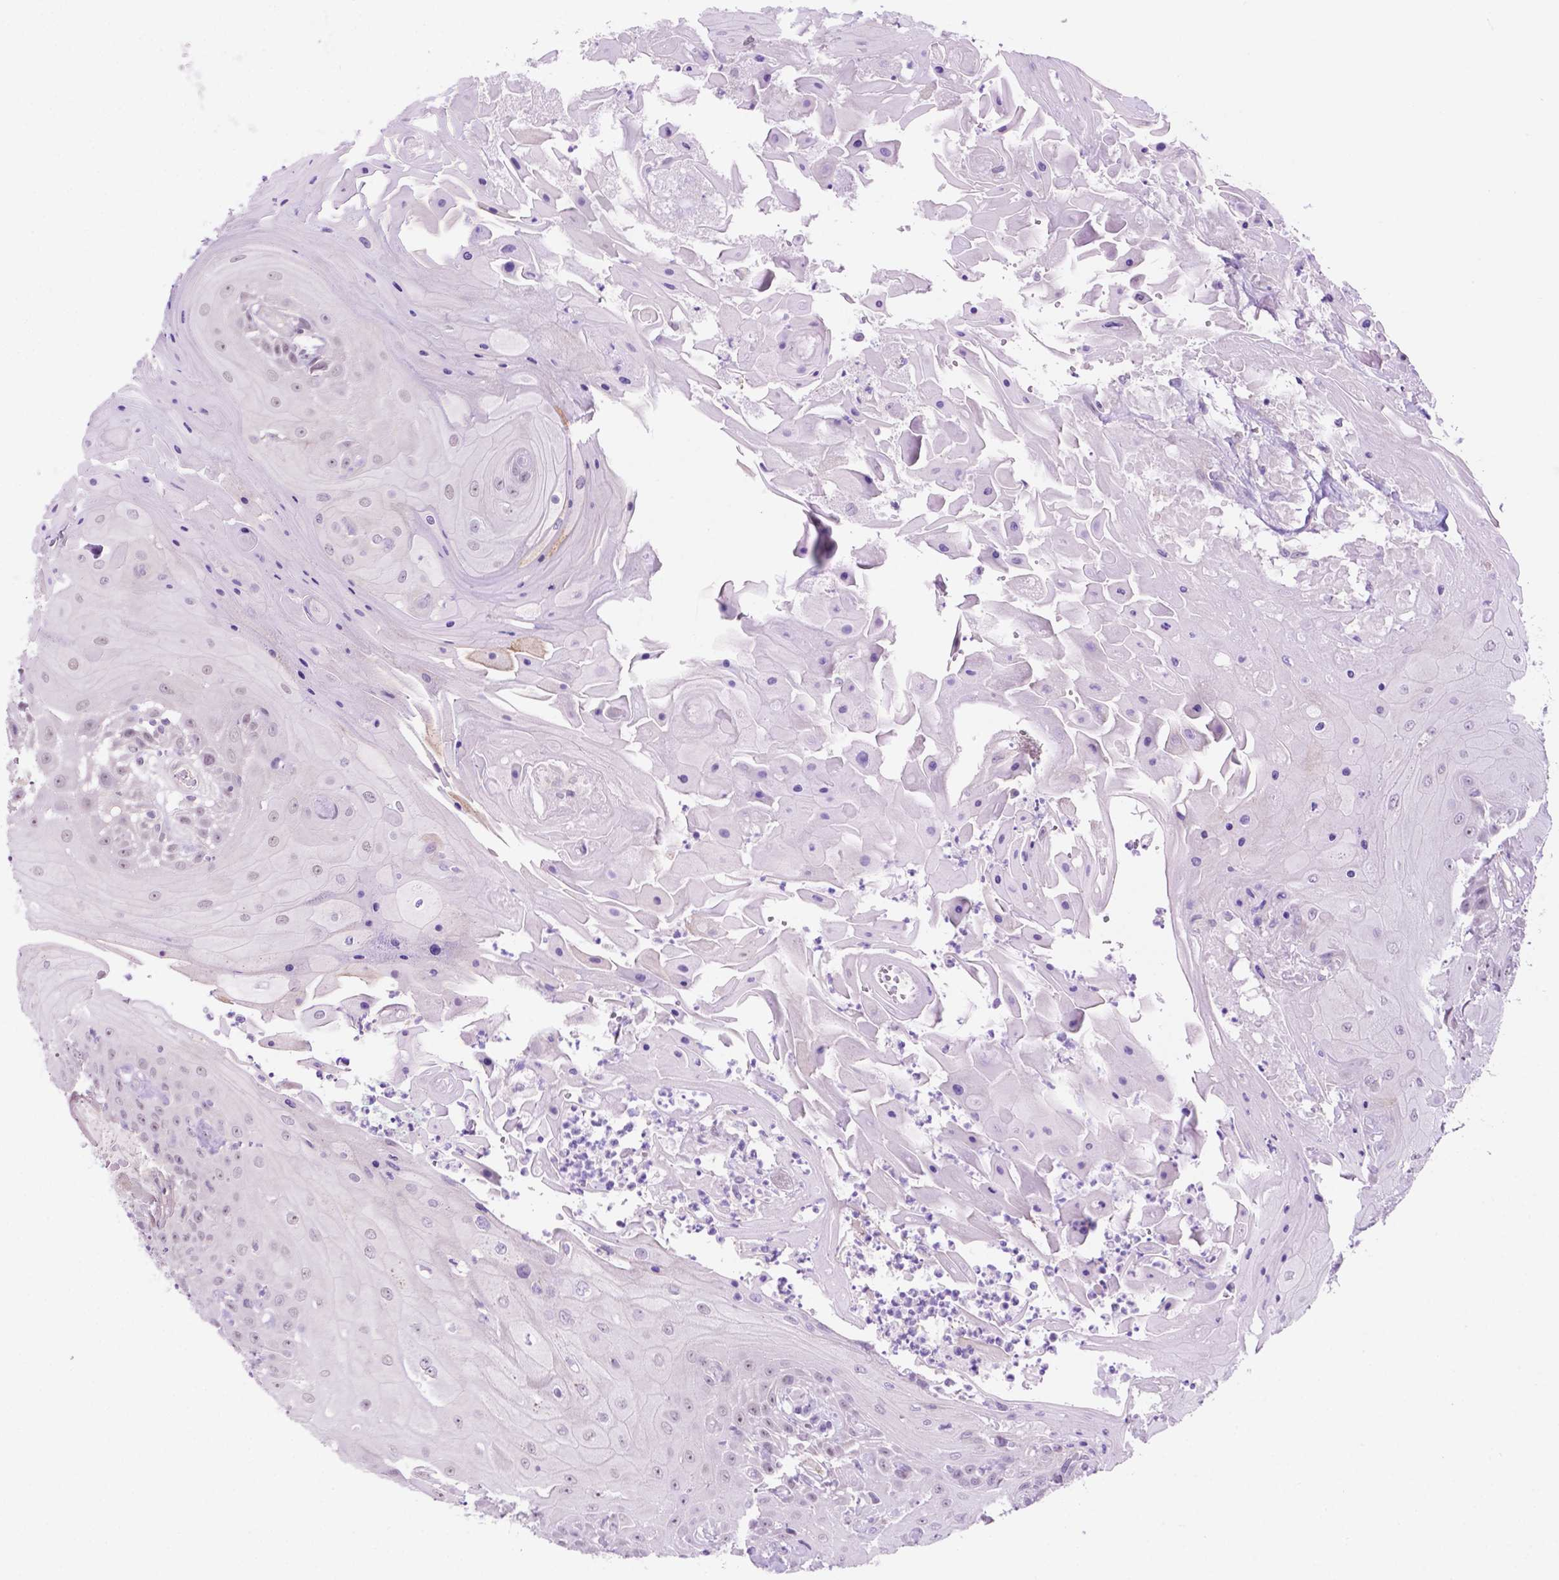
{"staining": {"intensity": "negative", "quantity": "none", "location": "none"}, "tissue": "head and neck cancer", "cell_type": "Tumor cells", "image_type": "cancer", "snomed": [{"axis": "morphology", "description": "Squamous cell carcinoma, NOS"}, {"axis": "topography", "description": "Skin"}, {"axis": "topography", "description": "Head-Neck"}], "caption": "The image displays no significant expression in tumor cells of squamous cell carcinoma (head and neck).", "gene": "ACY3", "patient": {"sex": "male", "age": 80}}